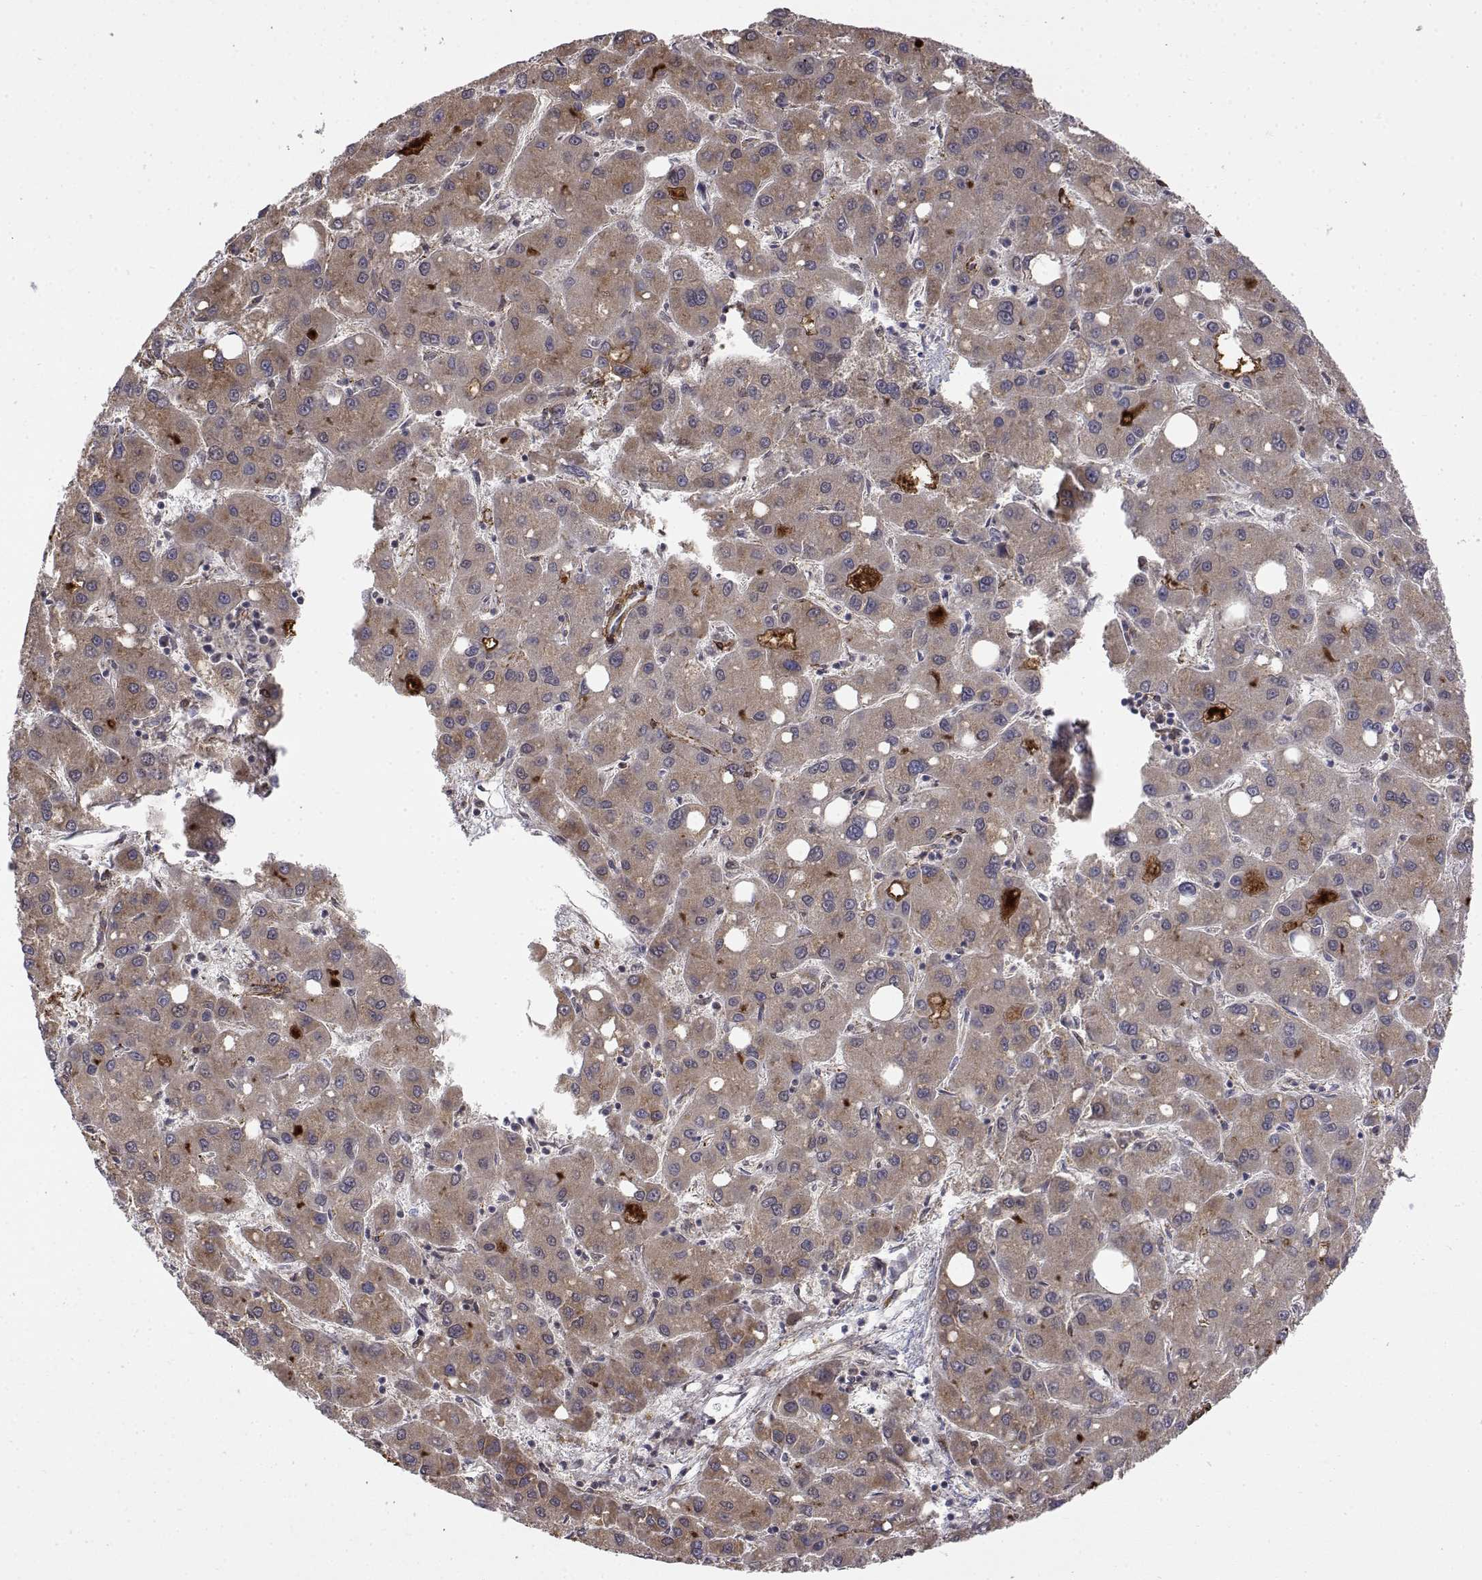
{"staining": {"intensity": "weak", "quantity": "<25%", "location": "cytoplasmic/membranous"}, "tissue": "liver cancer", "cell_type": "Tumor cells", "image_type": "cancer", "snomed": [{"axis": "morphology", "description": "Carcinoma, Hepatocellular, NOS"}, {"axis": "topography", "description": "Liver"}], "caption": "This is a photomicrograph of IHC staining of hepatocellular carcinoma (liver), which shows no positivity in tumor cells.", "gene": "ITGA7", "patient": {"sex": "male", "age": 73}}